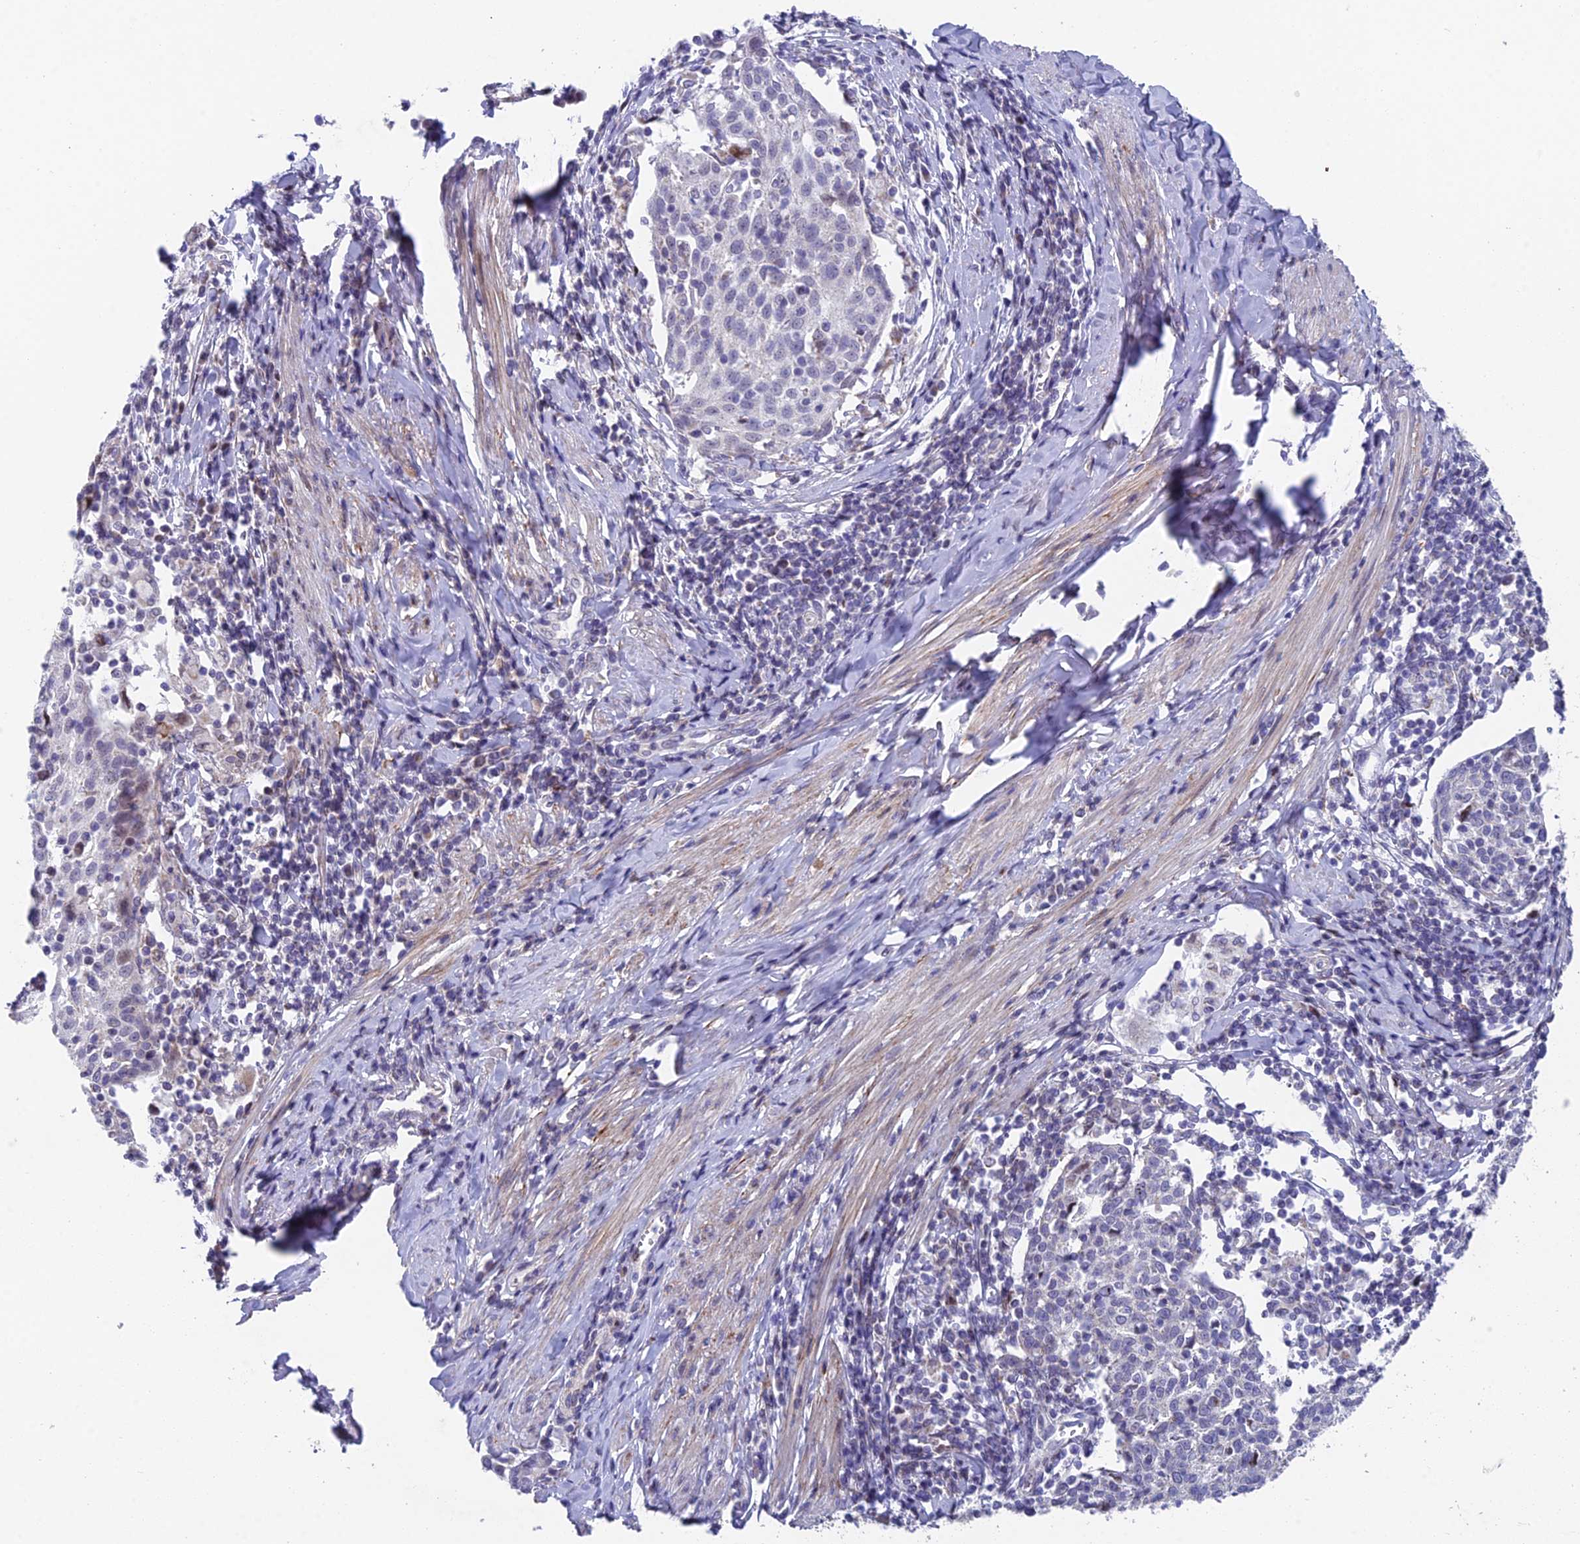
{"staining": {"intensity": "negative", "quantity": "none", "location": "none"}, "tissue": "cervical cancer", "cell_type": "Tumor cells", "image_type": "cancer", "snomed": [{"axis": "morphology", "description": "Squamous cell carcinoma, NOS"}, {"axis": "topography", "description": "Cervix"}], "caption": "IHC of squamous cell carcinoma (cervical) exhibits no expression in tumor cells. (Immunohistochemistry, brightfield microscopy, high magnification).", "gene": "XKR9", "patient": {"sex": "female", "age": 52}}